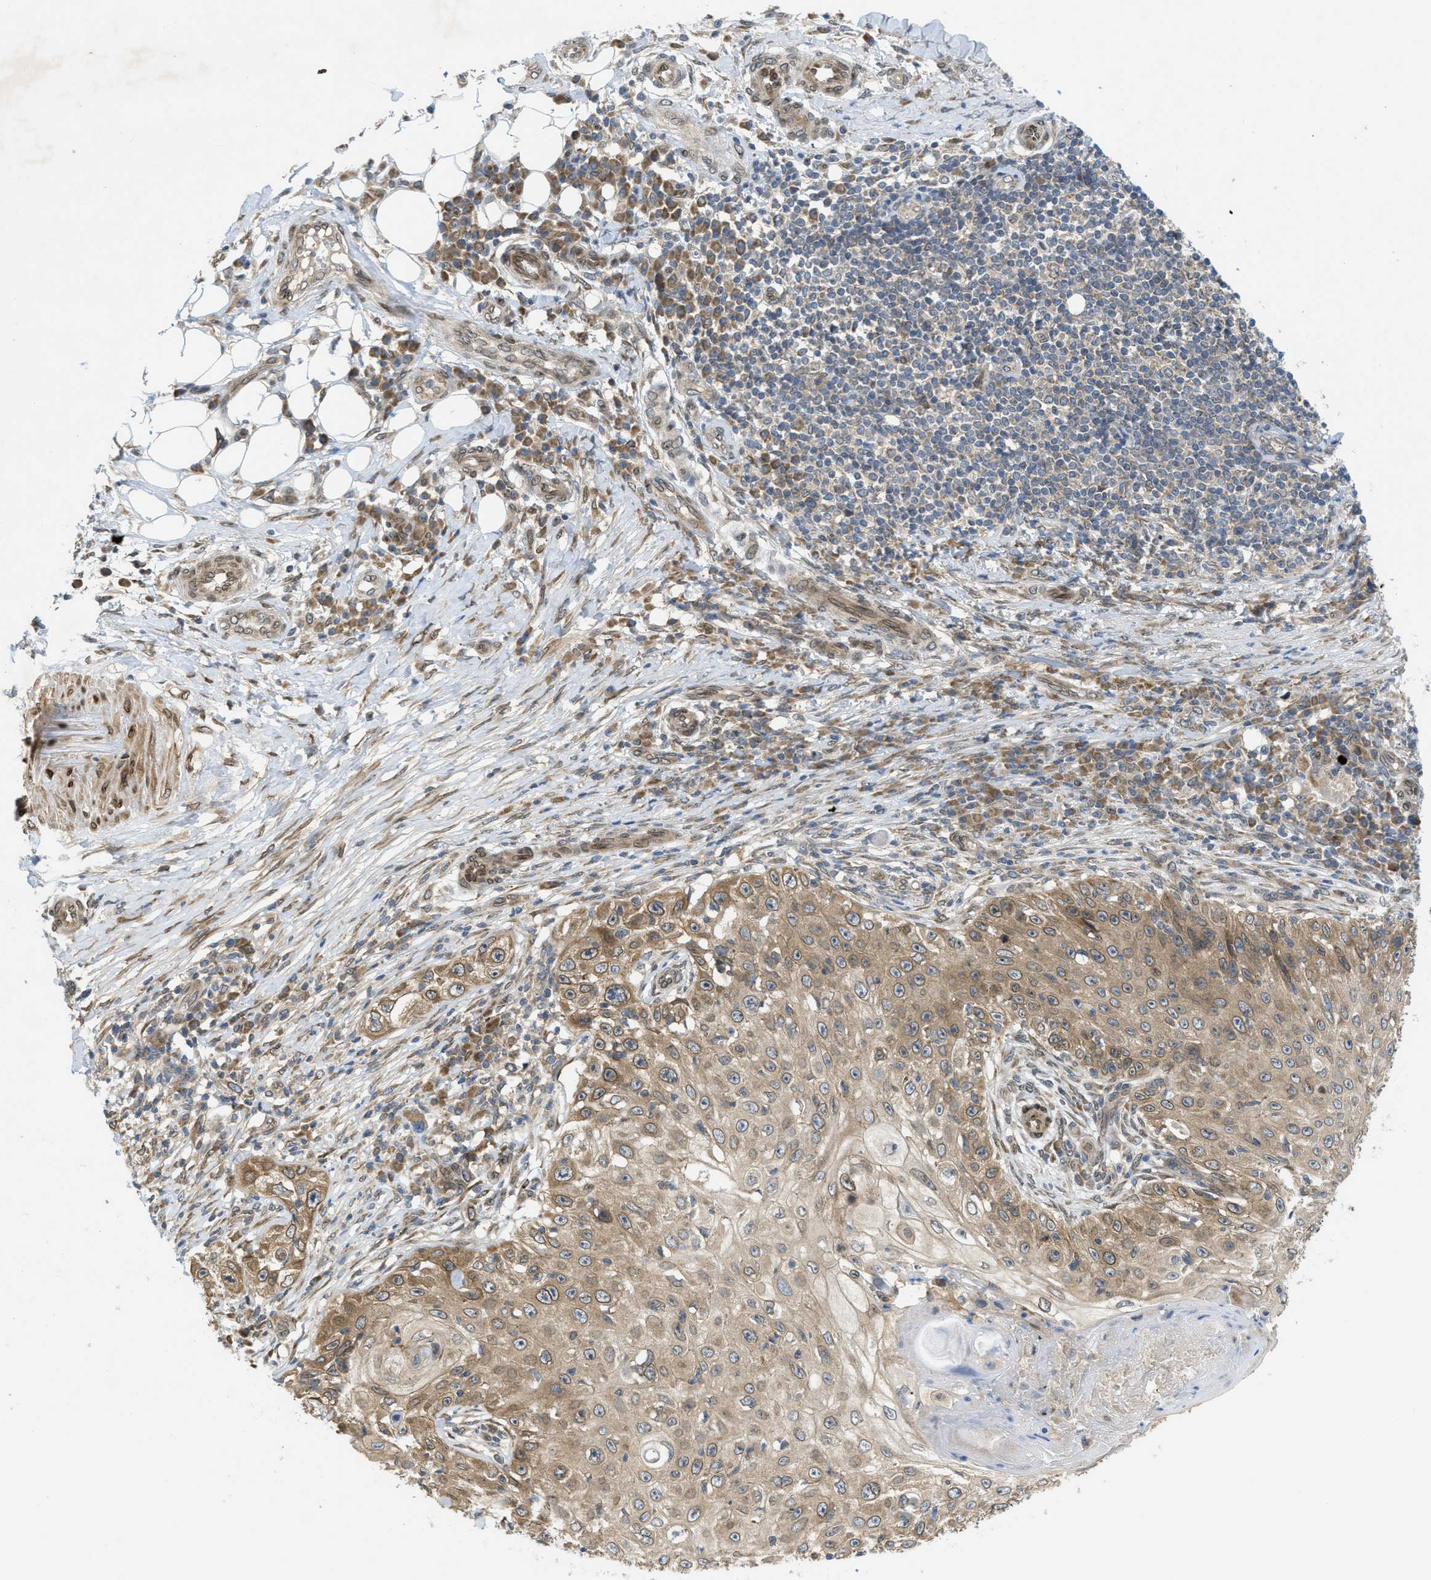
{"staining": {"intensity": "moderate", "quantity": ">75%", "location": "cytoplasmic/membranous"}, "tissue": "skin cancer", "cell_type": "Tumor cells", "image_type": "cancer", "snomed": [{"axis": "morphology", "description": "Squamous cell carcinoma, NOS"}, {"axis": "topography", "description": "Skin"}], "caption": "Brown immunohistochemical staining in human squamous cell carcinoma (skin) displays moderate cytoplasmic/membranous expression in about >75% of tumor cells.", "gene": "EIF2AK3", "patient": {"sex": "male", "age": 86}}